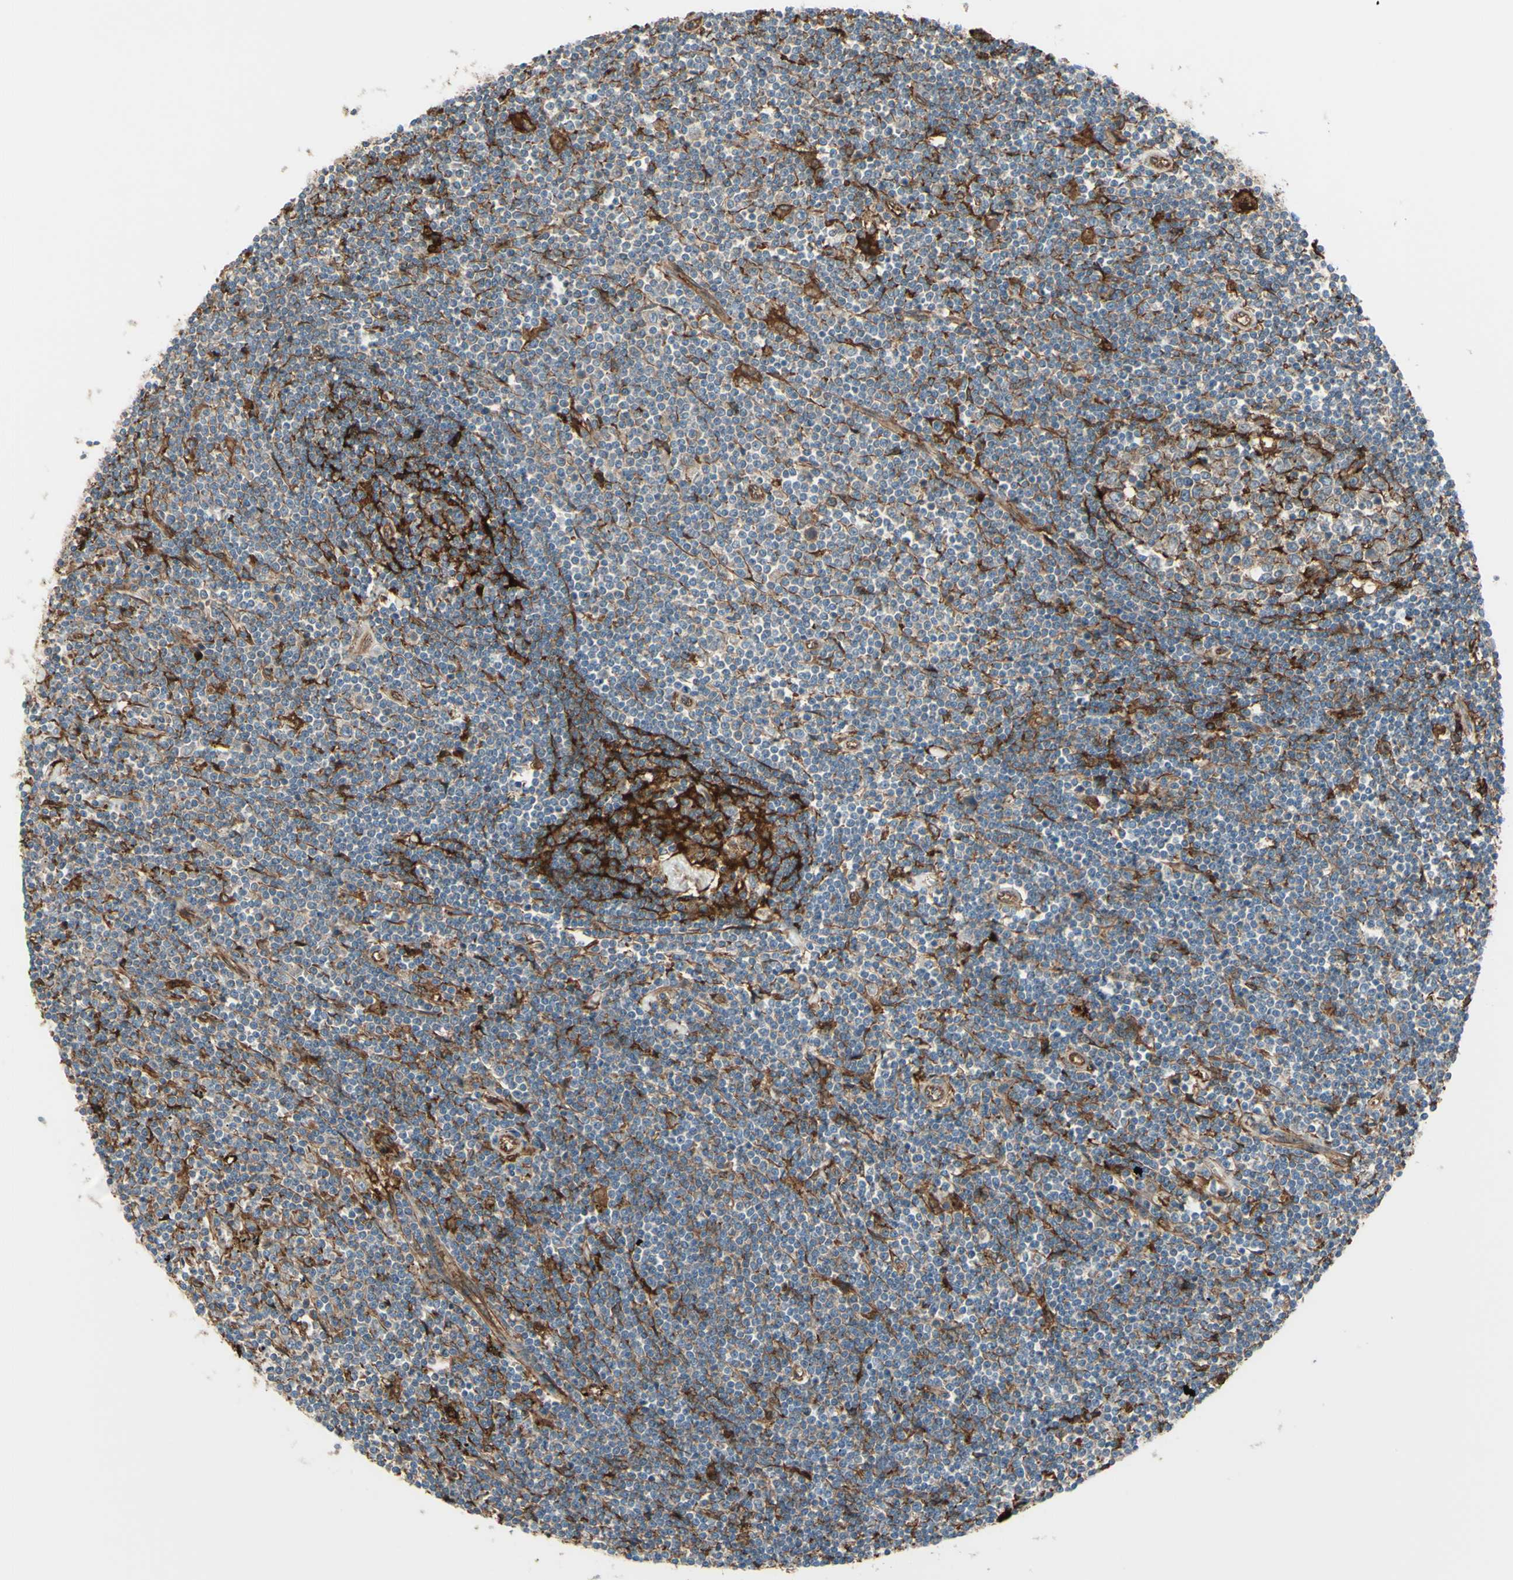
{"staining": {"intensity": "moderate", "quantity": "<25%", "location": "cytoplasmic/membranous"}, "tissue": "lymphoma", "cell_type": "Tumor cells", "image_type": "cancer", "snomed": [{"axis": "morphology", "description": "Malignant lymphoma, non-Hodgkin's type, Low grade"}, {"axis": "topography", "description": "Spleen"}], "caption": "Immunohistochemistry staining of lymphoma, which demonstrates low levels of moderate cytoplasmic/membranous staining in approximately <25% of tumor cells indicating moderate cytoplasmic/membranous protein positivity. The staining was performed using DAB (3,3'-diaminobenzidine) (brown) for protein detection and nuclei were counterstained in hematoxylin (blue).", "gene": "IGSF9B", "patient": {"sex": "male", "age": 76}}